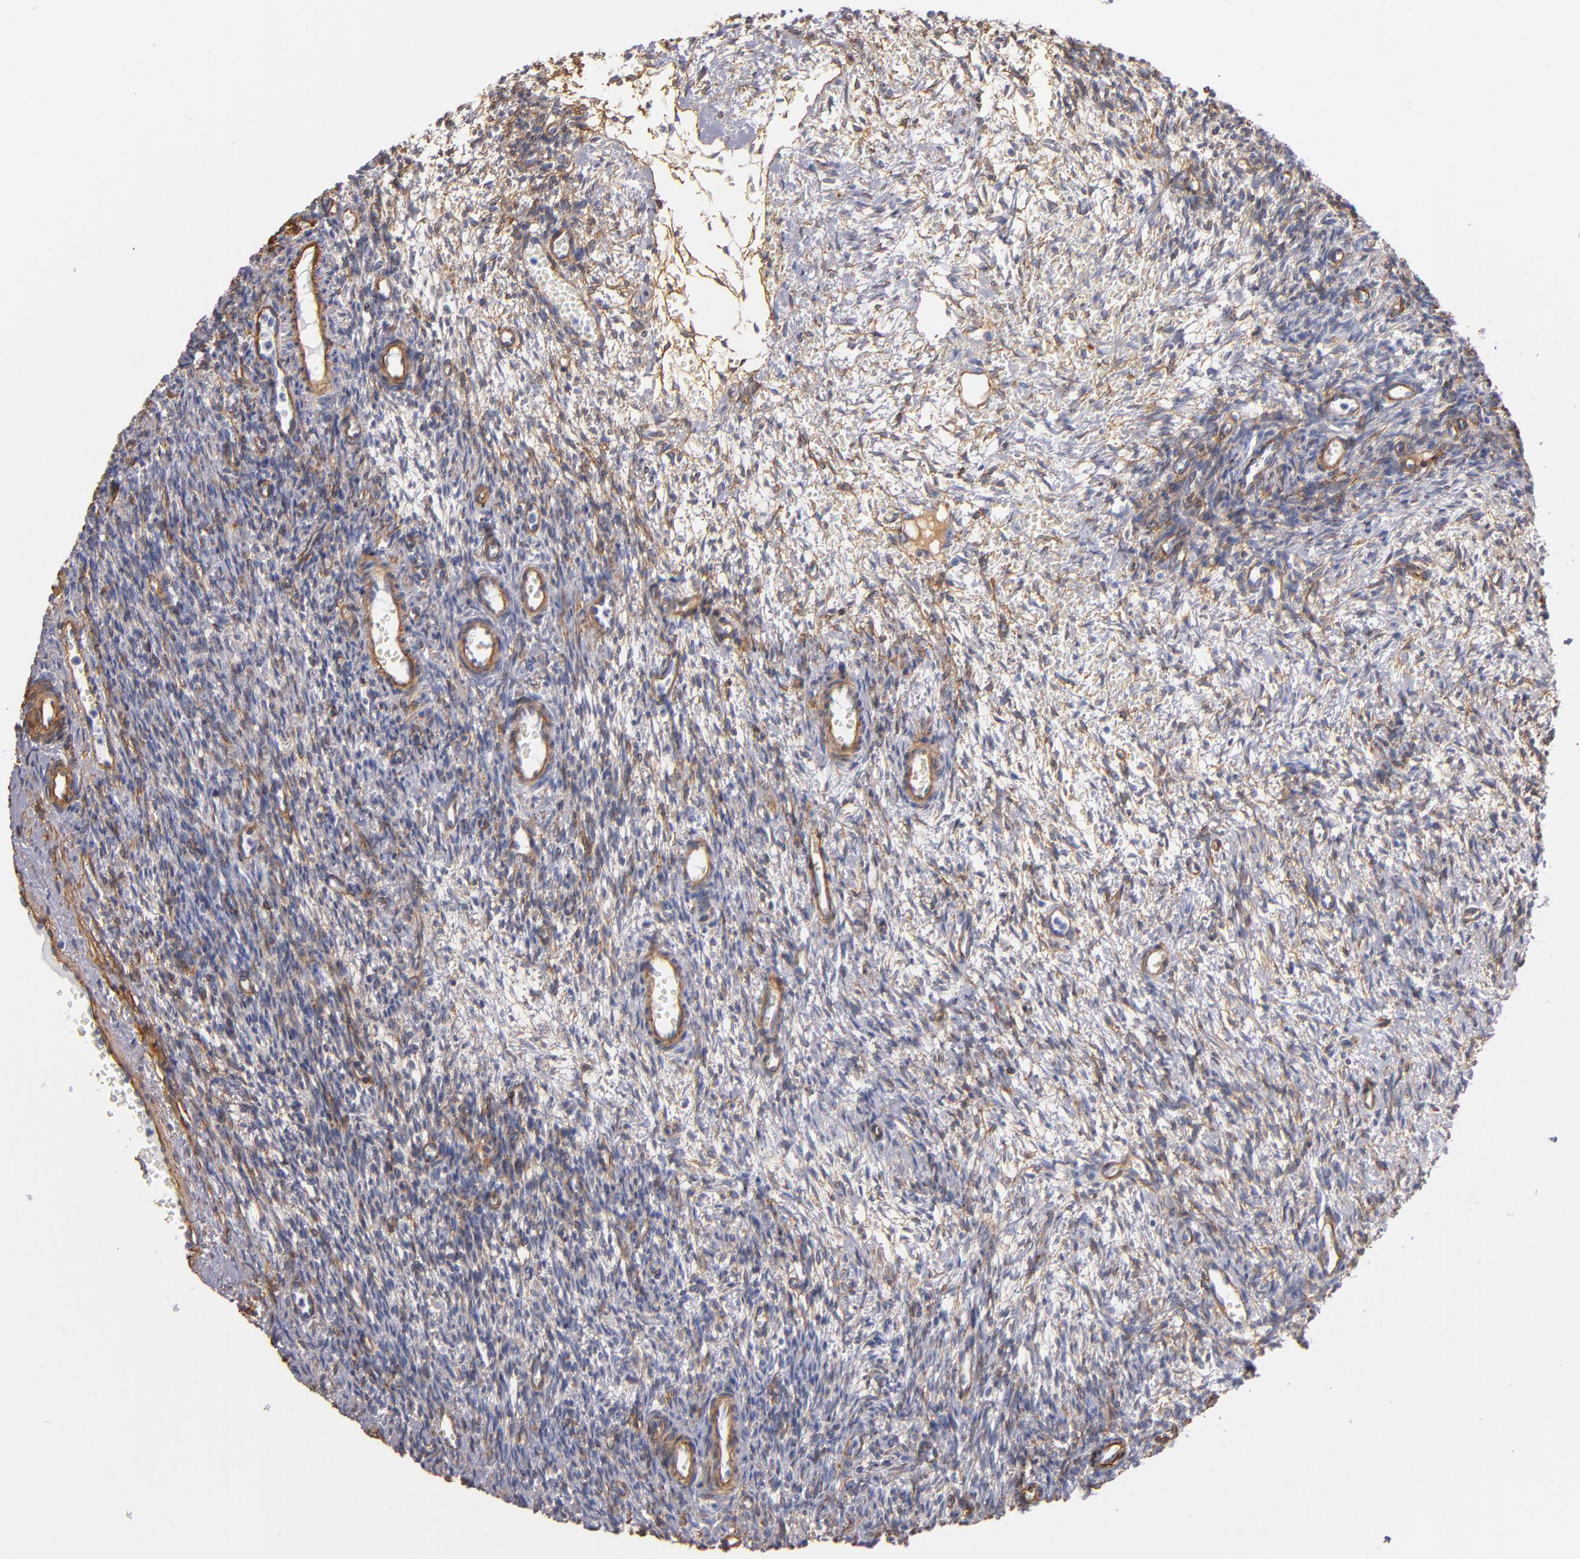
{"staining": {"intensity": "weak", "quantity": "25%-75%", "location": "cytoplasmic/membranous"}, "tissue": "ovary", "cell_type": "Ovarian stroma cells", "image_type": "normal", "snomed": [{"axis": "morphology", "description": "Normal tissue, NOS"}, {"axis": "topography", "description": "Ovary"}], "caption": "Immunohistochemistry (DAB) staining of unremarkable human ovary reveals weak cytoplasmic/membranous protein staining in about 25%-75% of ovarian stroma cells. (DAB IHC with brightfield microscopy, high magnification).", "gene": "LAMC1", "patient": {"sex": "female", "age": 39}}